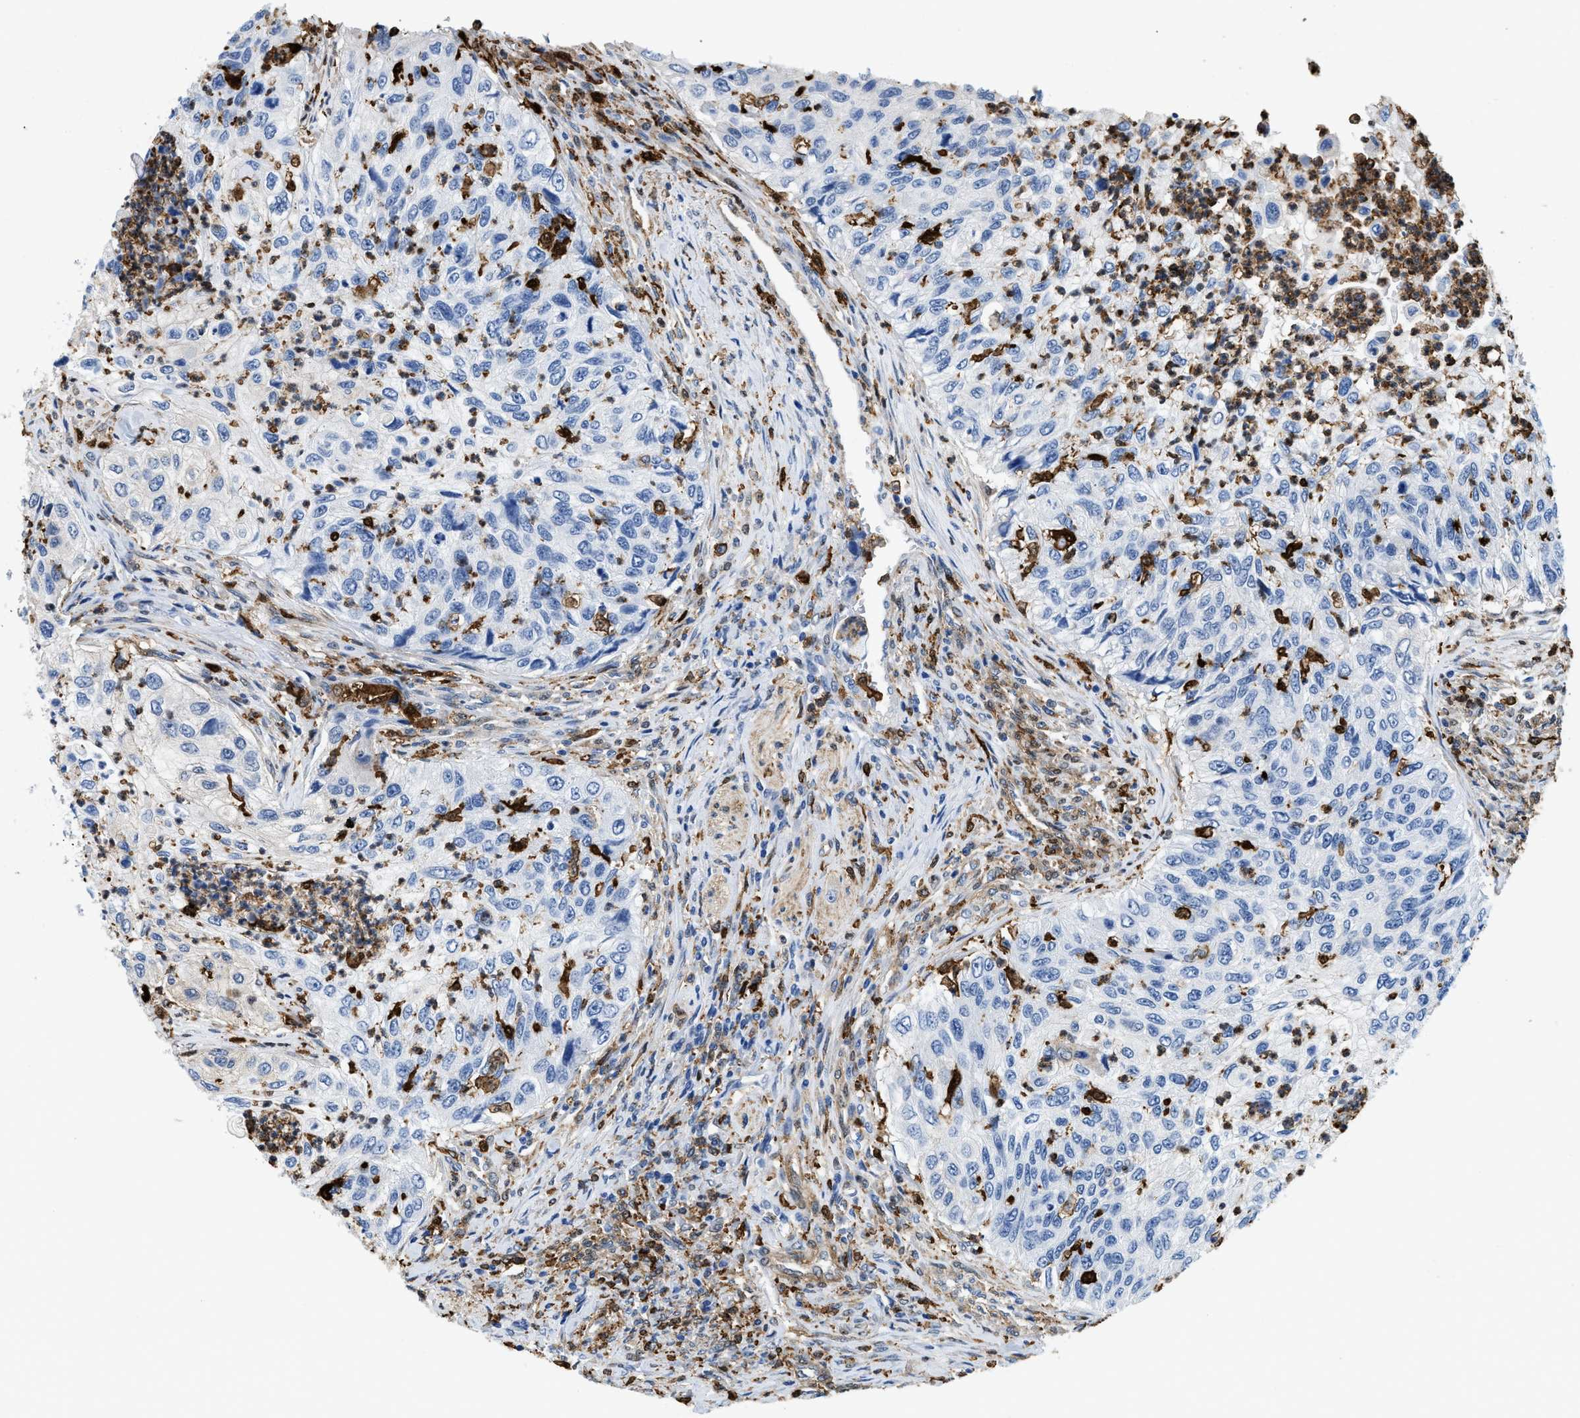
{"staining": {"intensity": "negative", "quantity": "none", "location": "none"}, "tissue": "urothelial cancer", "cell_type": "Tumor cells", "image_type": "cancer", "snomed": [{"axis": "morphology", "description": "Urothelial carcinoma, High grade"}, {"axis": "topography", "description": "Urinary bladder"}], "caption": "An immunohistochemistry (IHC) photomicrograph of urothelial cancer is shown. There is no staining in tumor cells of urothelial cancer. The staining was performed using DAB (3,3'-diaminobenzidine) to visualize the protein expression in brown, while the nuclei were stained in blue with hematoxylin (Magnification: 20x).", "gene": "GSN", "patient": {"sex": "female", "age": 60}}